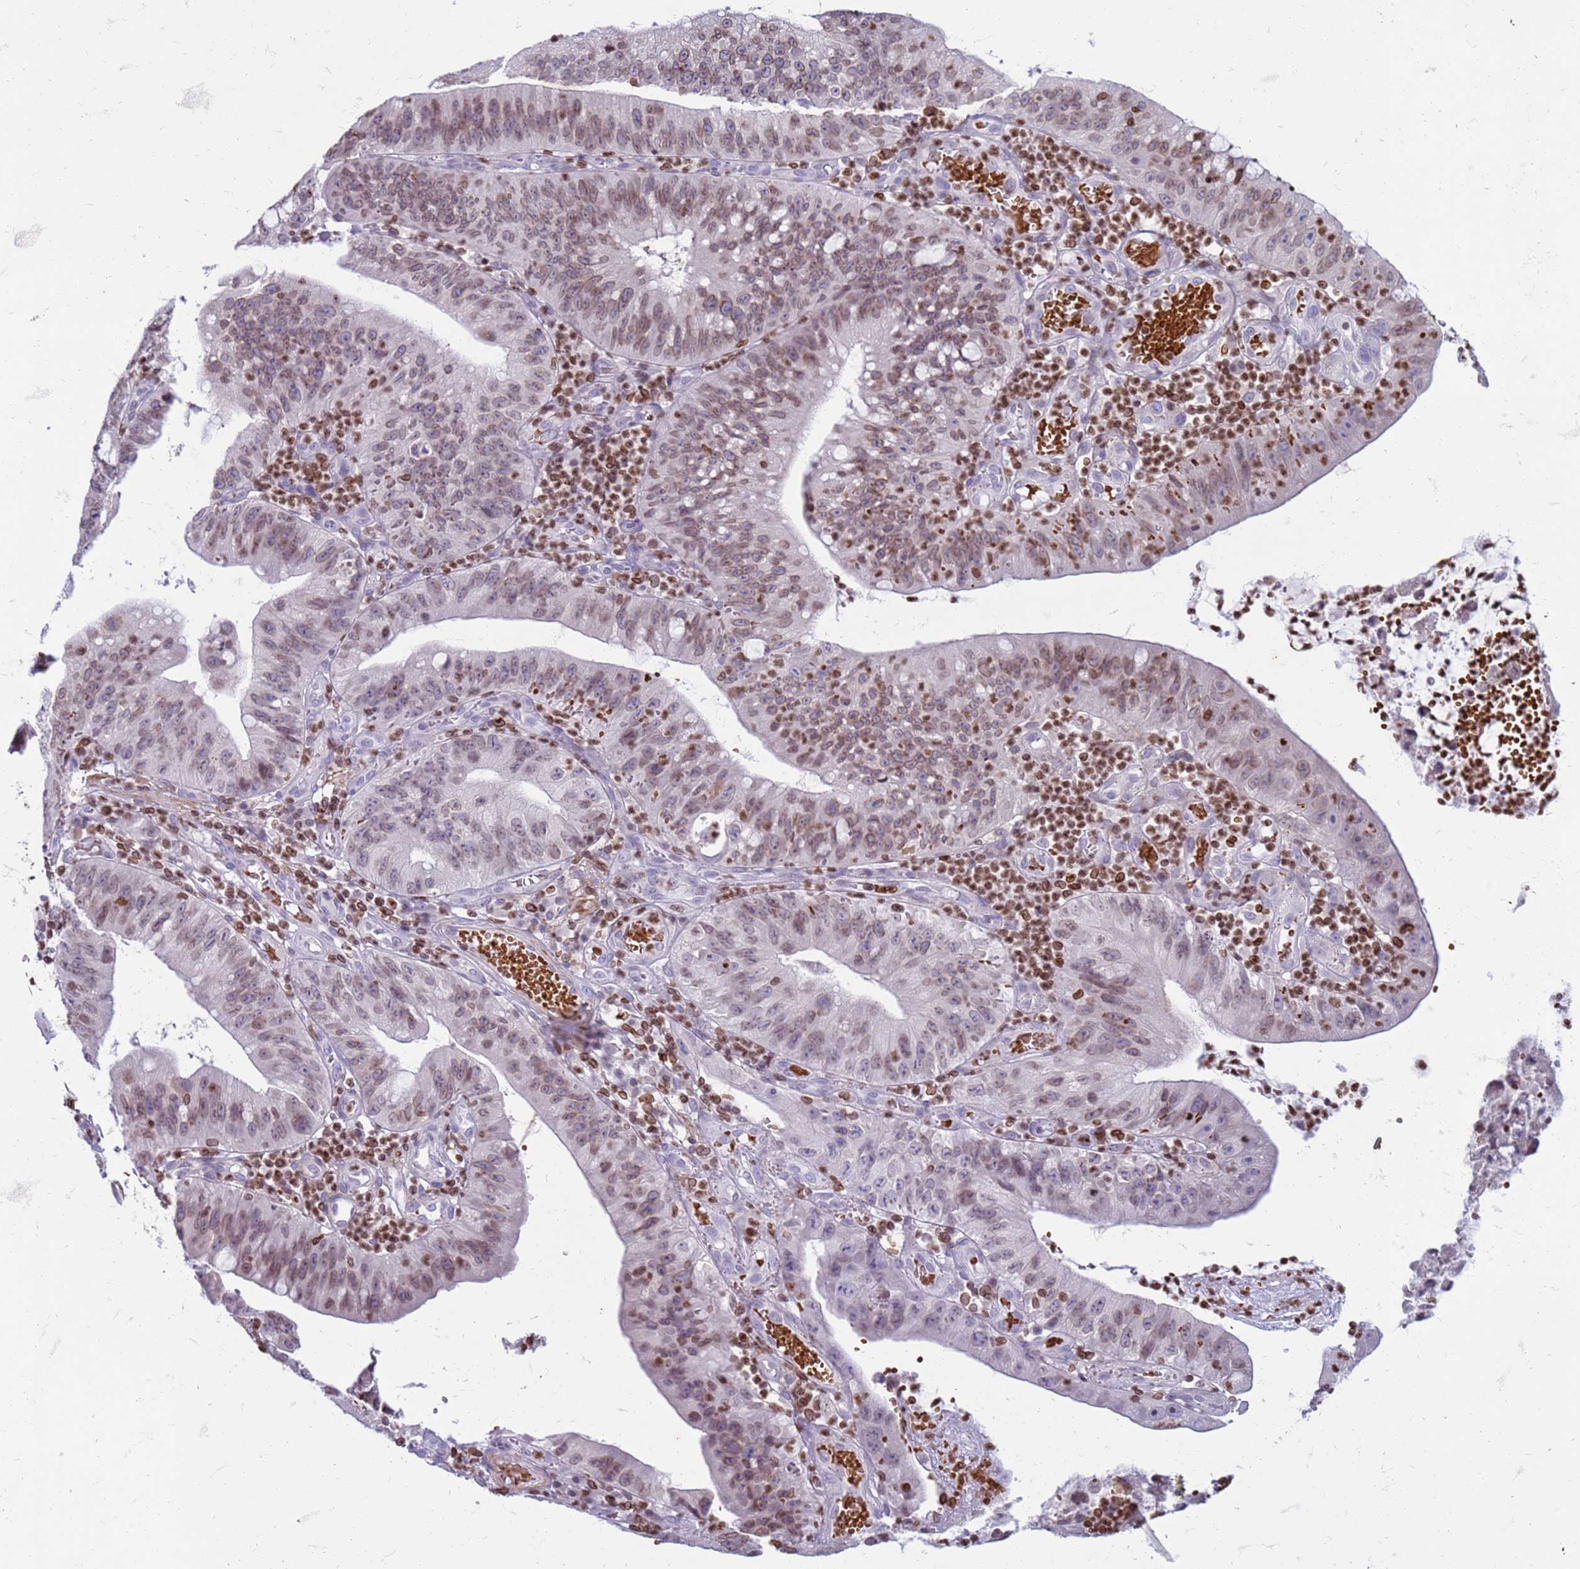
{"staining": {"intensity": "moderate", "quantity": ">75%", "location": "nuclear"}, "tissue": "stomach cancer", "cell_type": "Tumor cells", "image_type": "cancer", "snomed": [{"axis": "morphology", "description": "Adenocarcinoma, NOS"}, {"axis": "topography", "description": "Stomach"}], "caption": "The photomicrograph shows staining of stomach cancer (adenocarcinoma), revealing moderate nuclear protein expression (brown color) within tumor cells.", "gene": "METTL25B", "patient": {"sex": "male", "age": 59}}